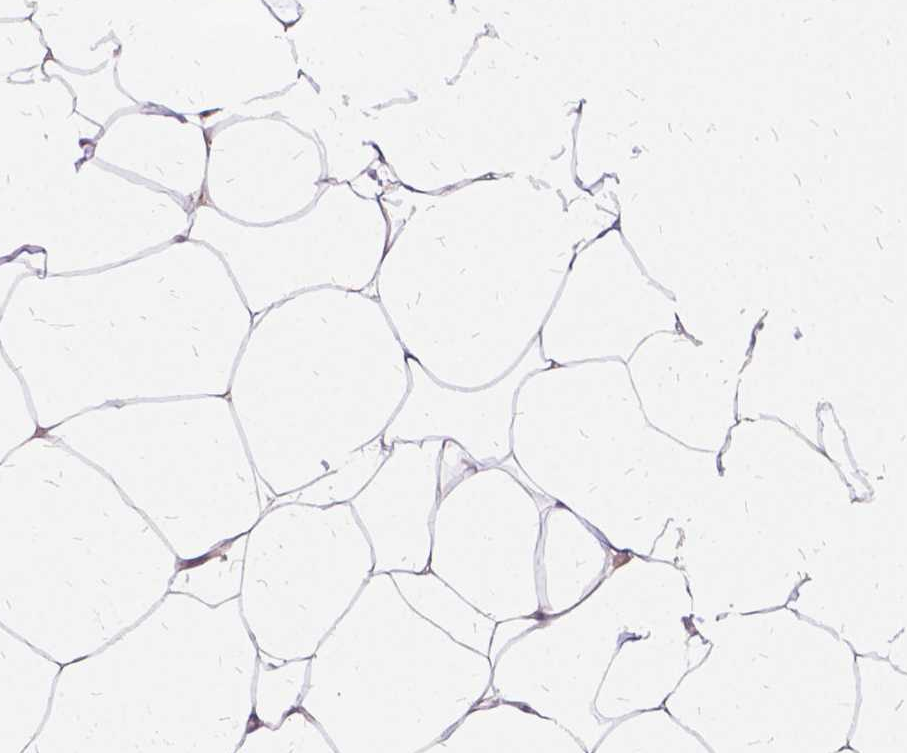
{"staining": {"intensity": "weak", "quantity": ">75%", "location": "cytoplasmic/membranous"}, "tissue": "breast", "cell_type": "Adipocytes", "image_type": "normal", "snomed": [{"axis": "morphology", "description": "Normal tissue, NOS"}, {"axis": "topography", "description": "Breast"}], "caption": "A low amount of weak cytoplasmic/membranous staining is appreciated in about >75% of adipocytes in unremarkable breast.", "gene": "ILRUN", "patient": {"sex": "female", "age": 32}}